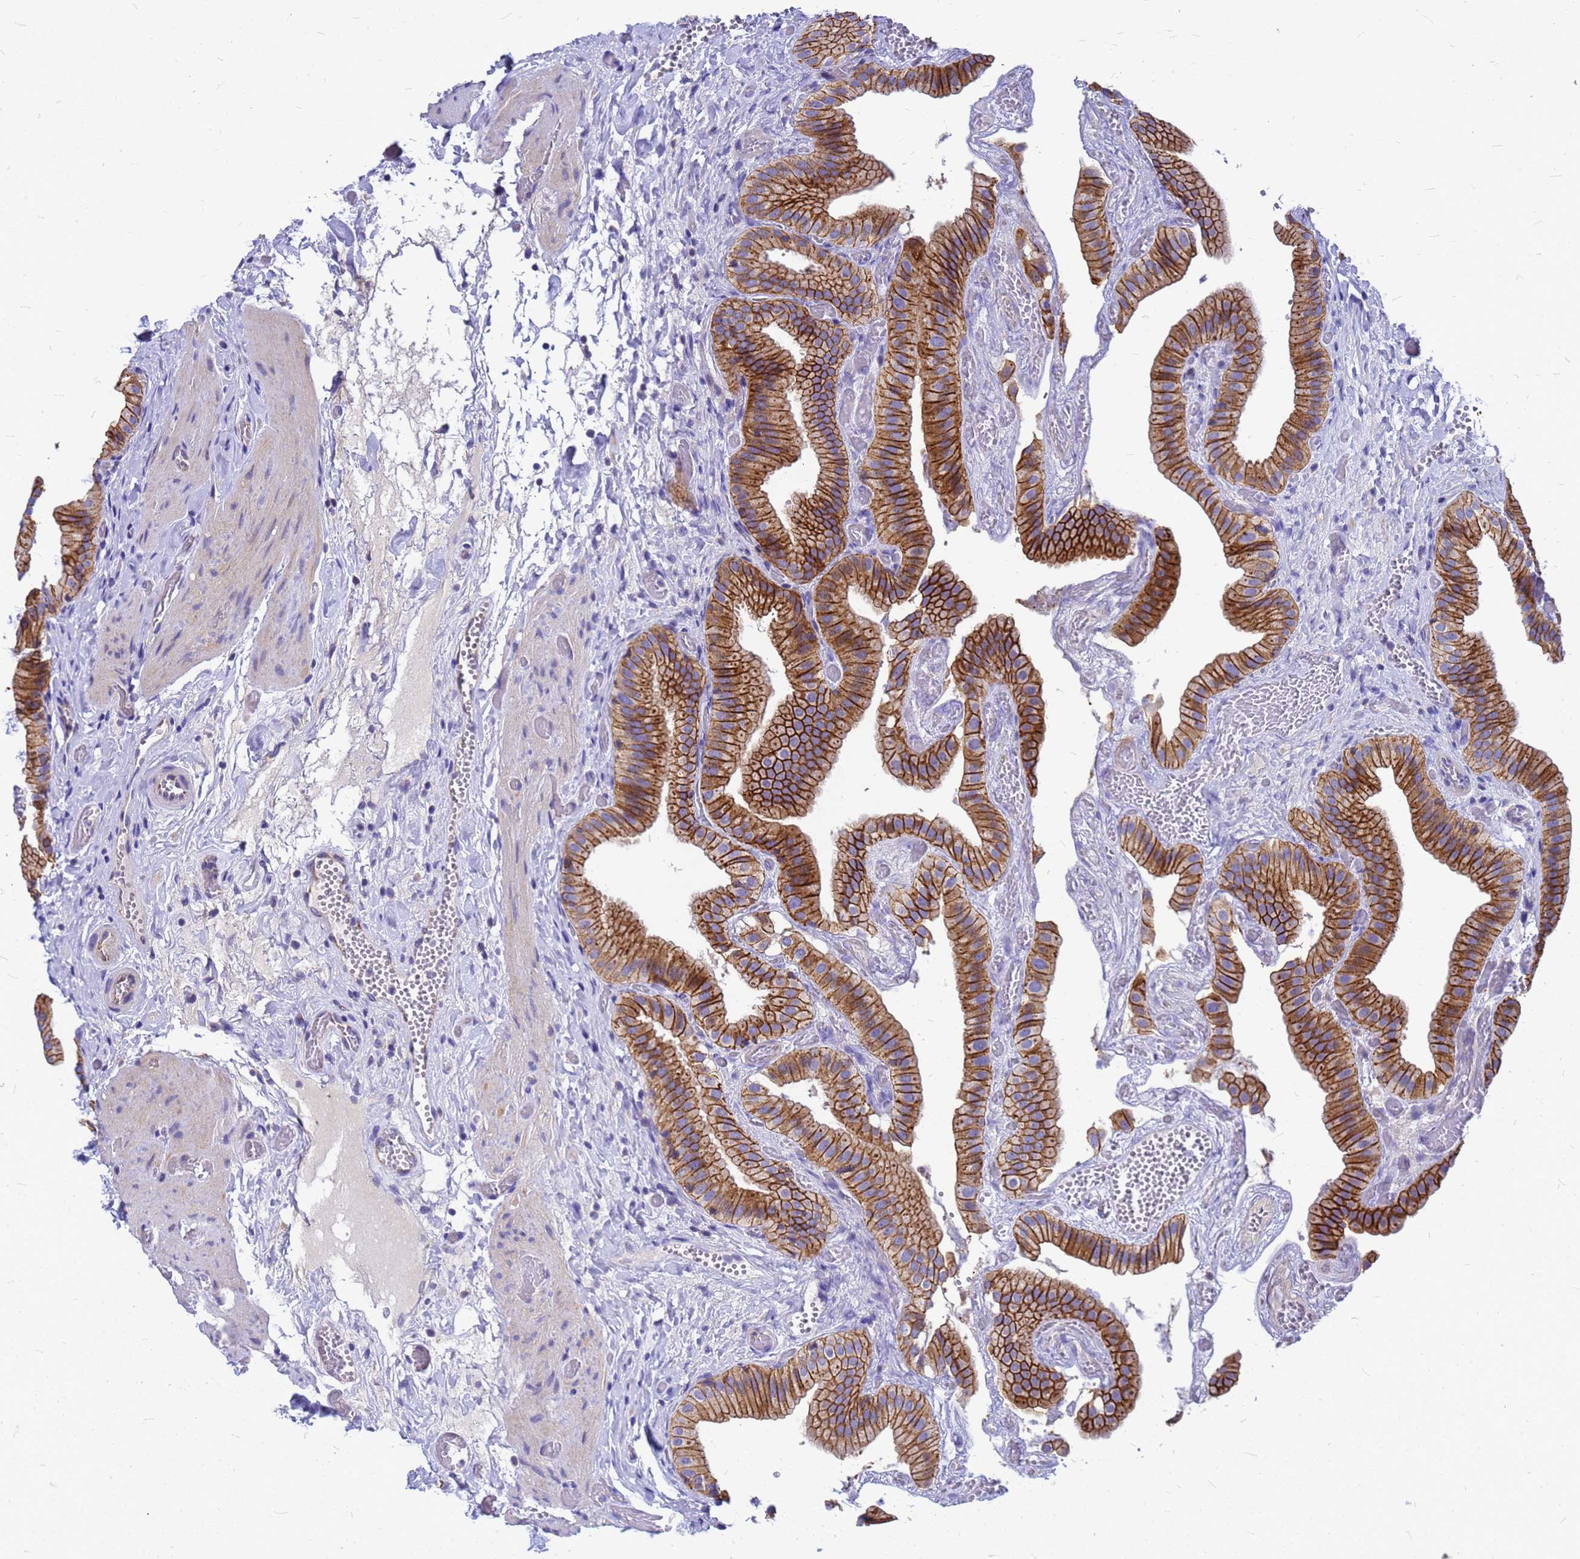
{"staining": {"intensity": "strong", "quantity": ">75%", "location": "cytoplasmic/membranous"}, "tissue": "gallbladder", "cell_type": "Glandular cells", "image_type": "normal", "snomed": [{"axis": "morphology", "description": "Normal tissue, NOS"}, {"axis": "topography", "description": "Gallbladder"}], "caption": "Immunohistochemical staining of benign human gallbladder shows strong cytoplasmic/membranous protein expression in approximately >75% of glandular cells. The protein is shown in brown color, while the nuclei are stained blue.", "gene": "FBXW5", "patient": {"sex": "female", "age": 64}}